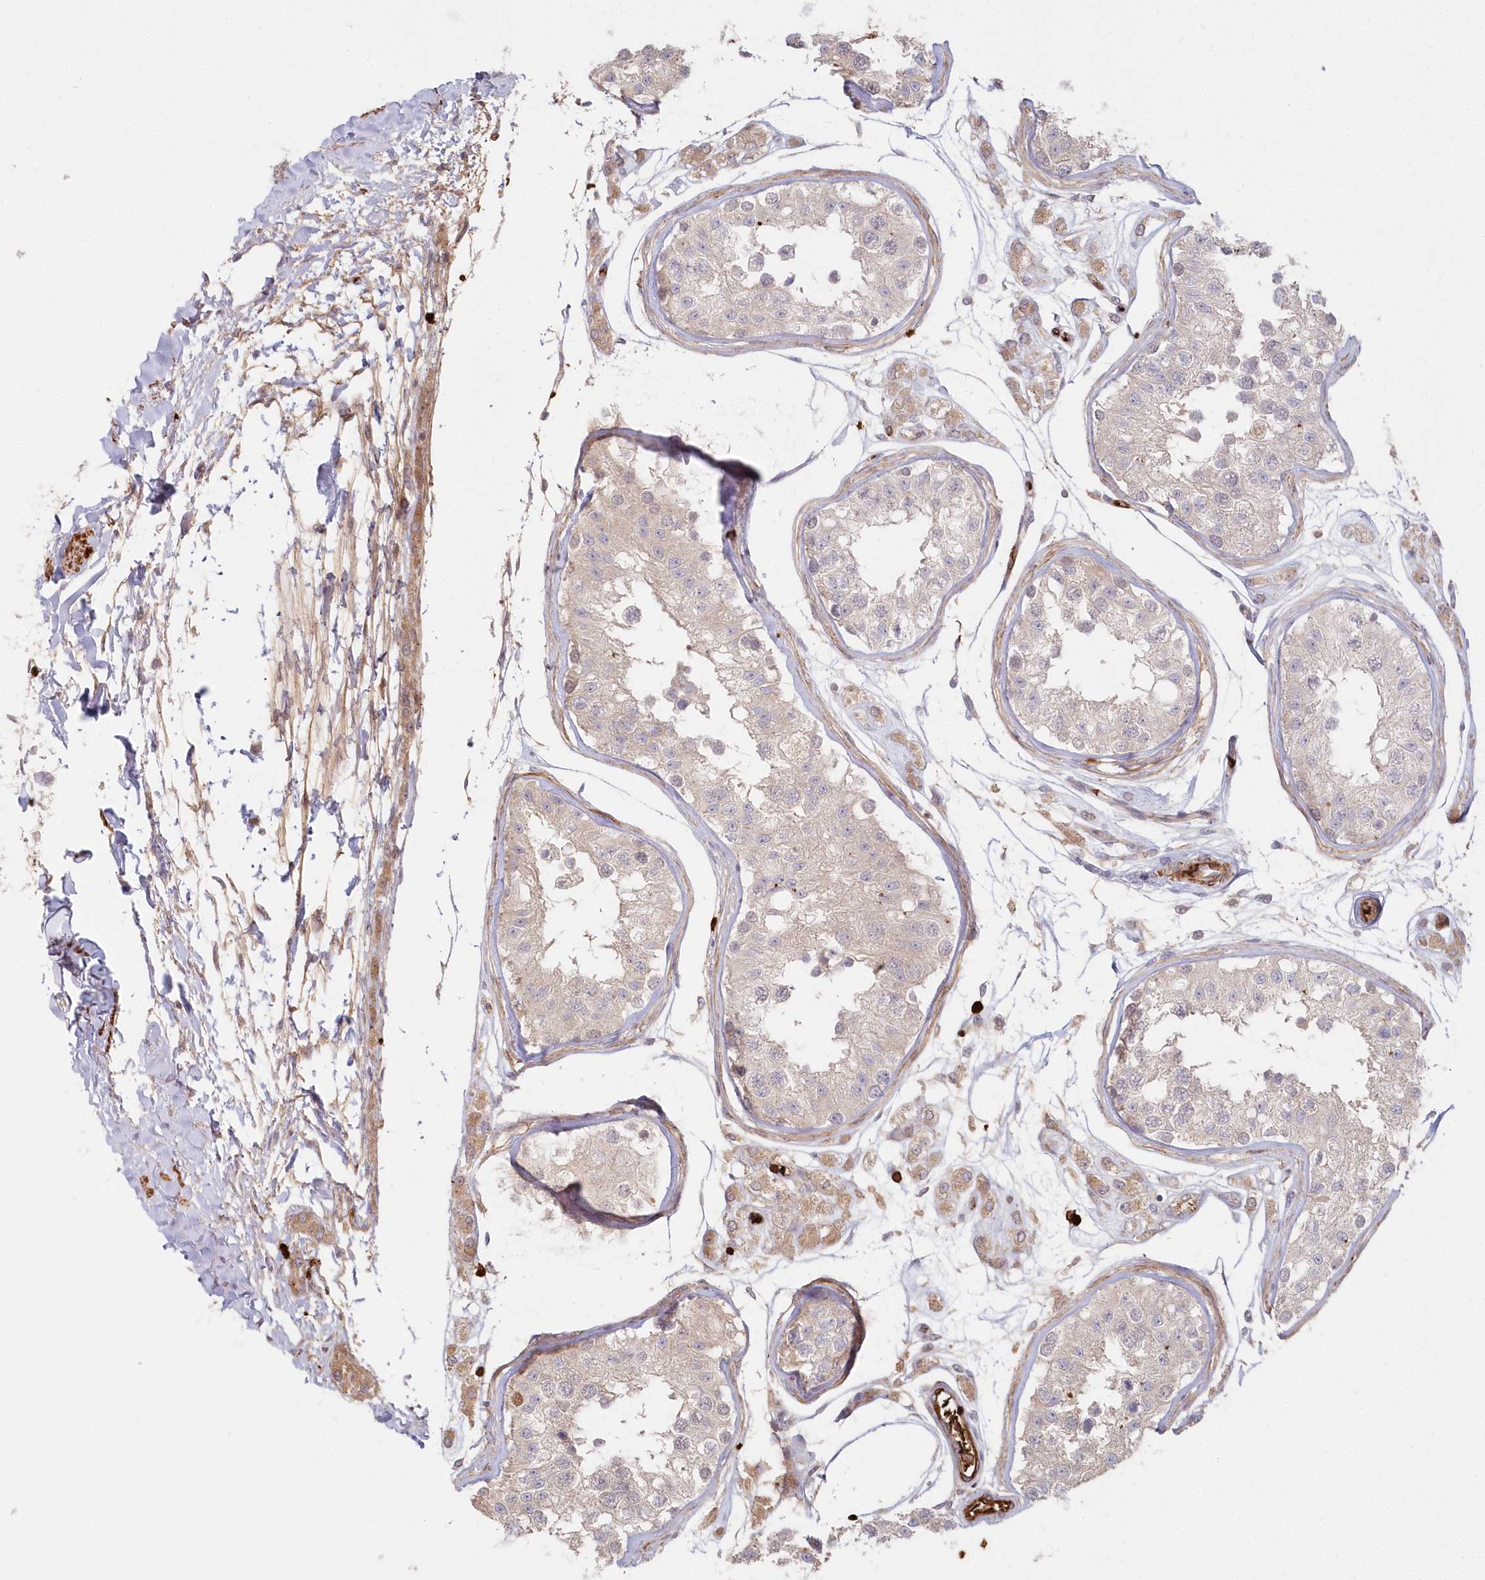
{"staining": {"intensity": "weak", "quantity": "<25%", "location": "cytoplasmic/membranous"}, "tissue": "testis", "cell_type": "Cells in seminiferous ducts", "image_type": "normal", "snomed": [{"axis": "morphology", "description": "Normal tissue, NOS"}, {"axis": "morphology", "description": "Adenocarcinoma, metastatic, NOS"}, {"axis": "topography", "description": "Testis"}], "caption": "Cells in seminiferous ducts are negative for protein expression in benign human testis.", "gene": "SERINC1", "patient": {"sex": "male", "age": 26}}